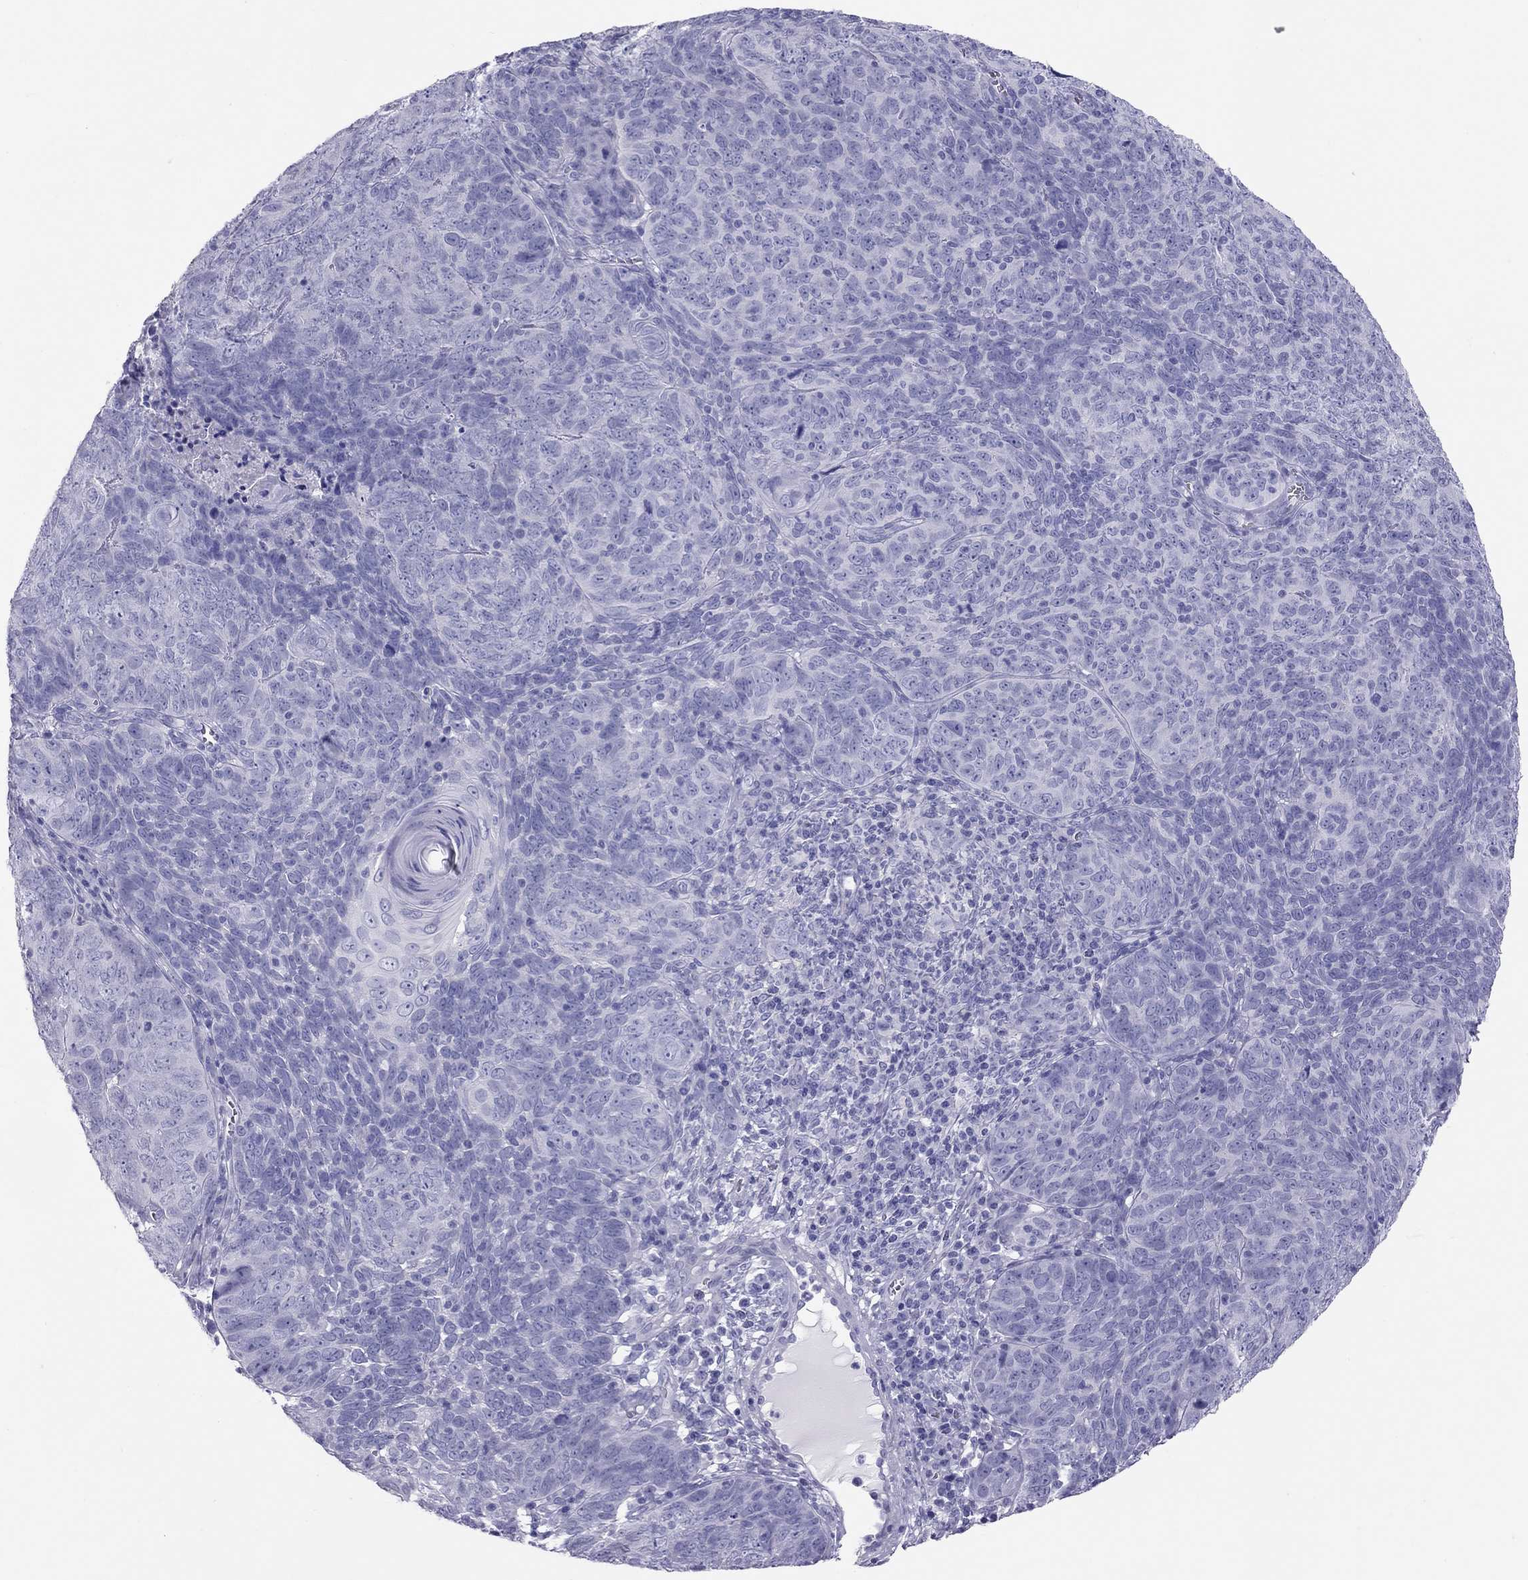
{"staining": {"intensity": "negative", "quantity": "none", "location": "none"}, "tissue": "skin cancer", "cell_type": "Tumor cells", "image_type": "cancer", "snomed": [{"axis": "morphology", "description": "Squamous cell carcinoma, NOS"}, {"axis": "topography", "description": "Skin"}, {"axis": "topography", "description": "Anal"}], "caption": "Immunohistochemical staining of squamous cell carcinoma (skin) shows no significant staining in tumor cells. Nuclei are stained in blue.", "gene": "PSMB11", "patient": {"sex": "female", "age": 51}}